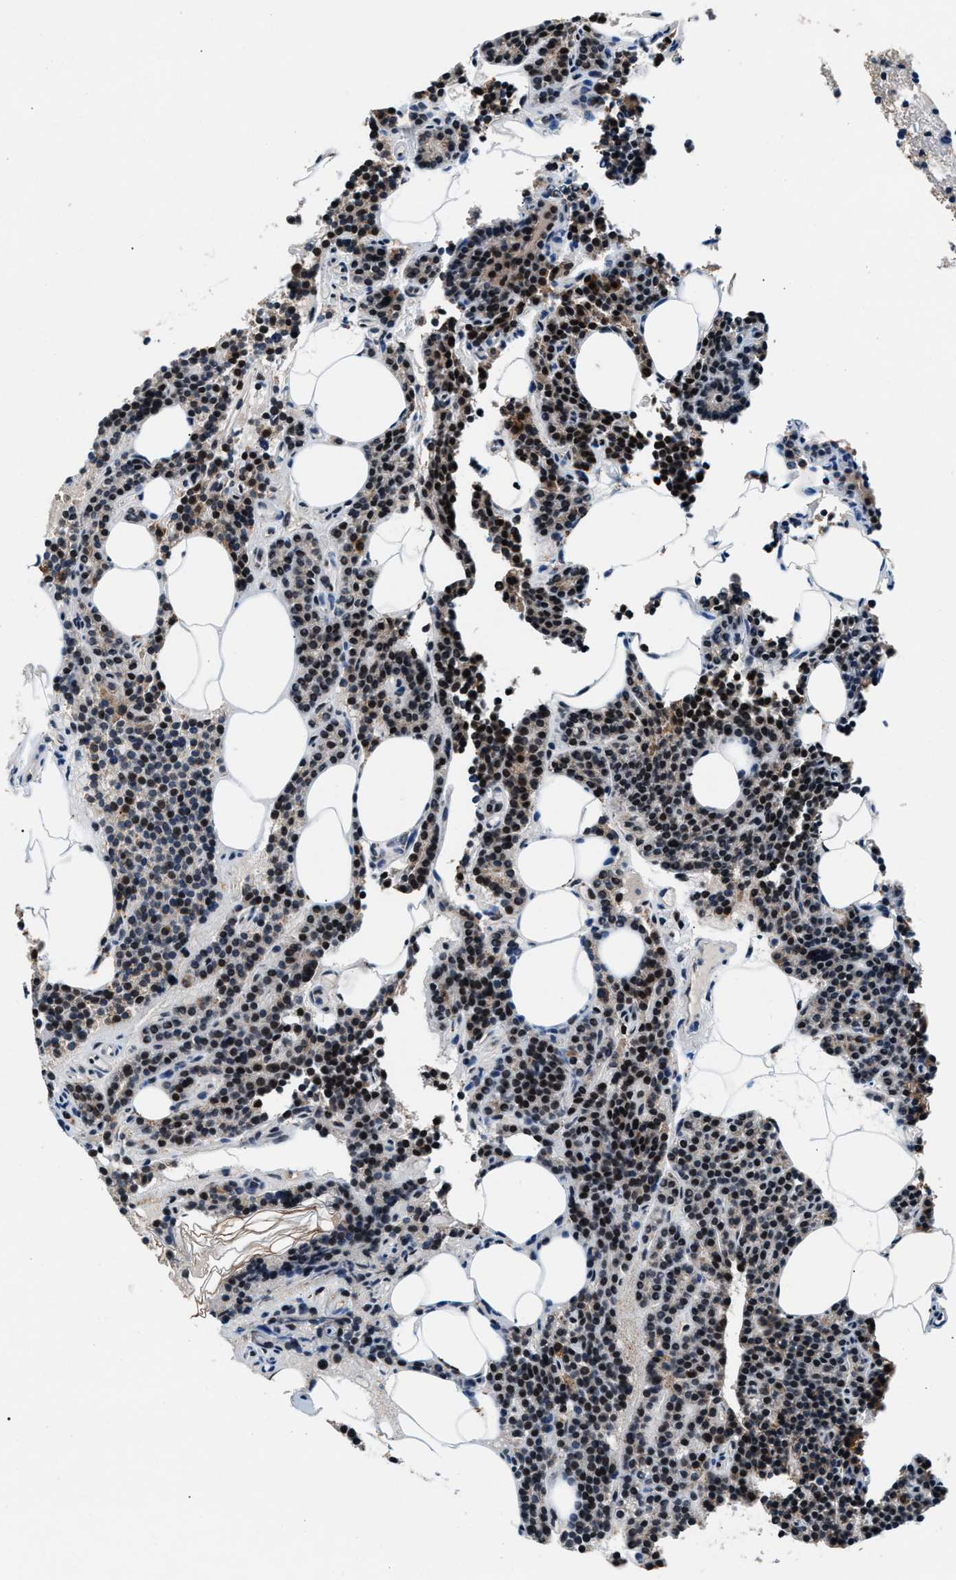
{"staining": {"intensity": "moderate", "quantity": "25%-75%", "location": "cytoplasmic/membranous,nuclear"}, "tissue": "parathyroid gland", "cell_type": "Glandular cells", "image_type": "normal", "snomed": [{"axis": "morphology", "description": "Normal tissue, NOS"}, {"axis": "morphology", "description": "Adenoma, NOS"}, {"axis": "topography", "description": "Parathyroid gland"}], "caption": "This micrograph reveals immunohistochemistry staining of benign human parathyroid gland, with medium moderate cytoplasmic/membranous,nuclear positivity in about 25%-75% of glandular cells.", "gene": "PRRC2B", "patient": {"sex": "female", "age": 43}}